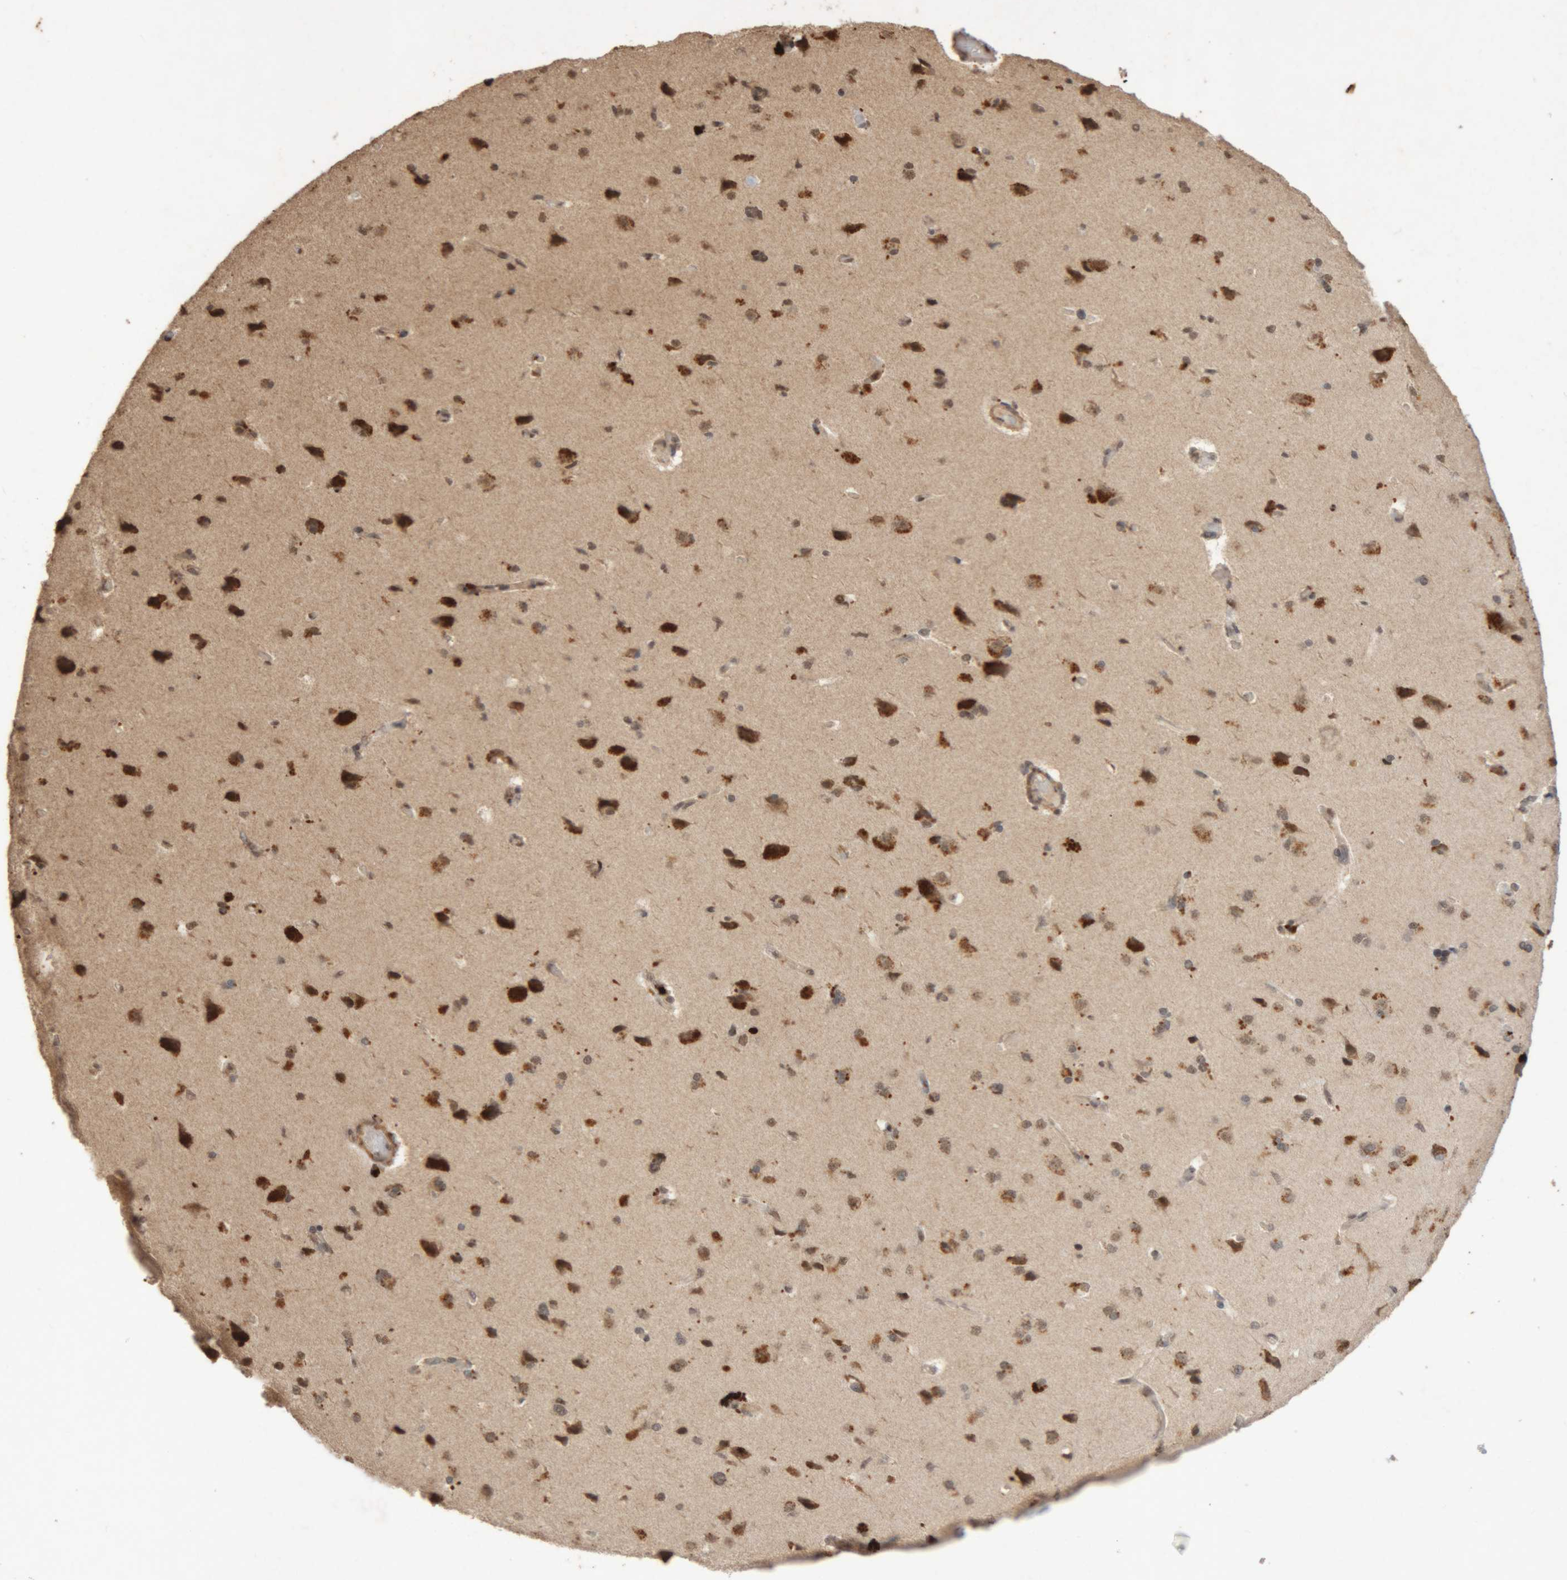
{"staining": {"intensity": "weak", "quantity": ">75%", "location": "cytoplasmic/membranous,nuclear"}, "tissue": "cerebral cortex", "cell_type": "Endothelial cells", "image_type": "normal", "snomed": [{"axis": "morphology", "description": "Normal tissue, NOS"}, {"axis": "topography", "description": "Cerebral cortex"}], "caption": "Protein staining of benign cerebral cortex shows weak cytoplasmic/membranous,nuclear expression in about >75% of endothelial cells. (DAB IHC with brightfield microscopy, high magnification).", "gene": "KEAP1", "patient": {"sex": "male", "age": 62}}